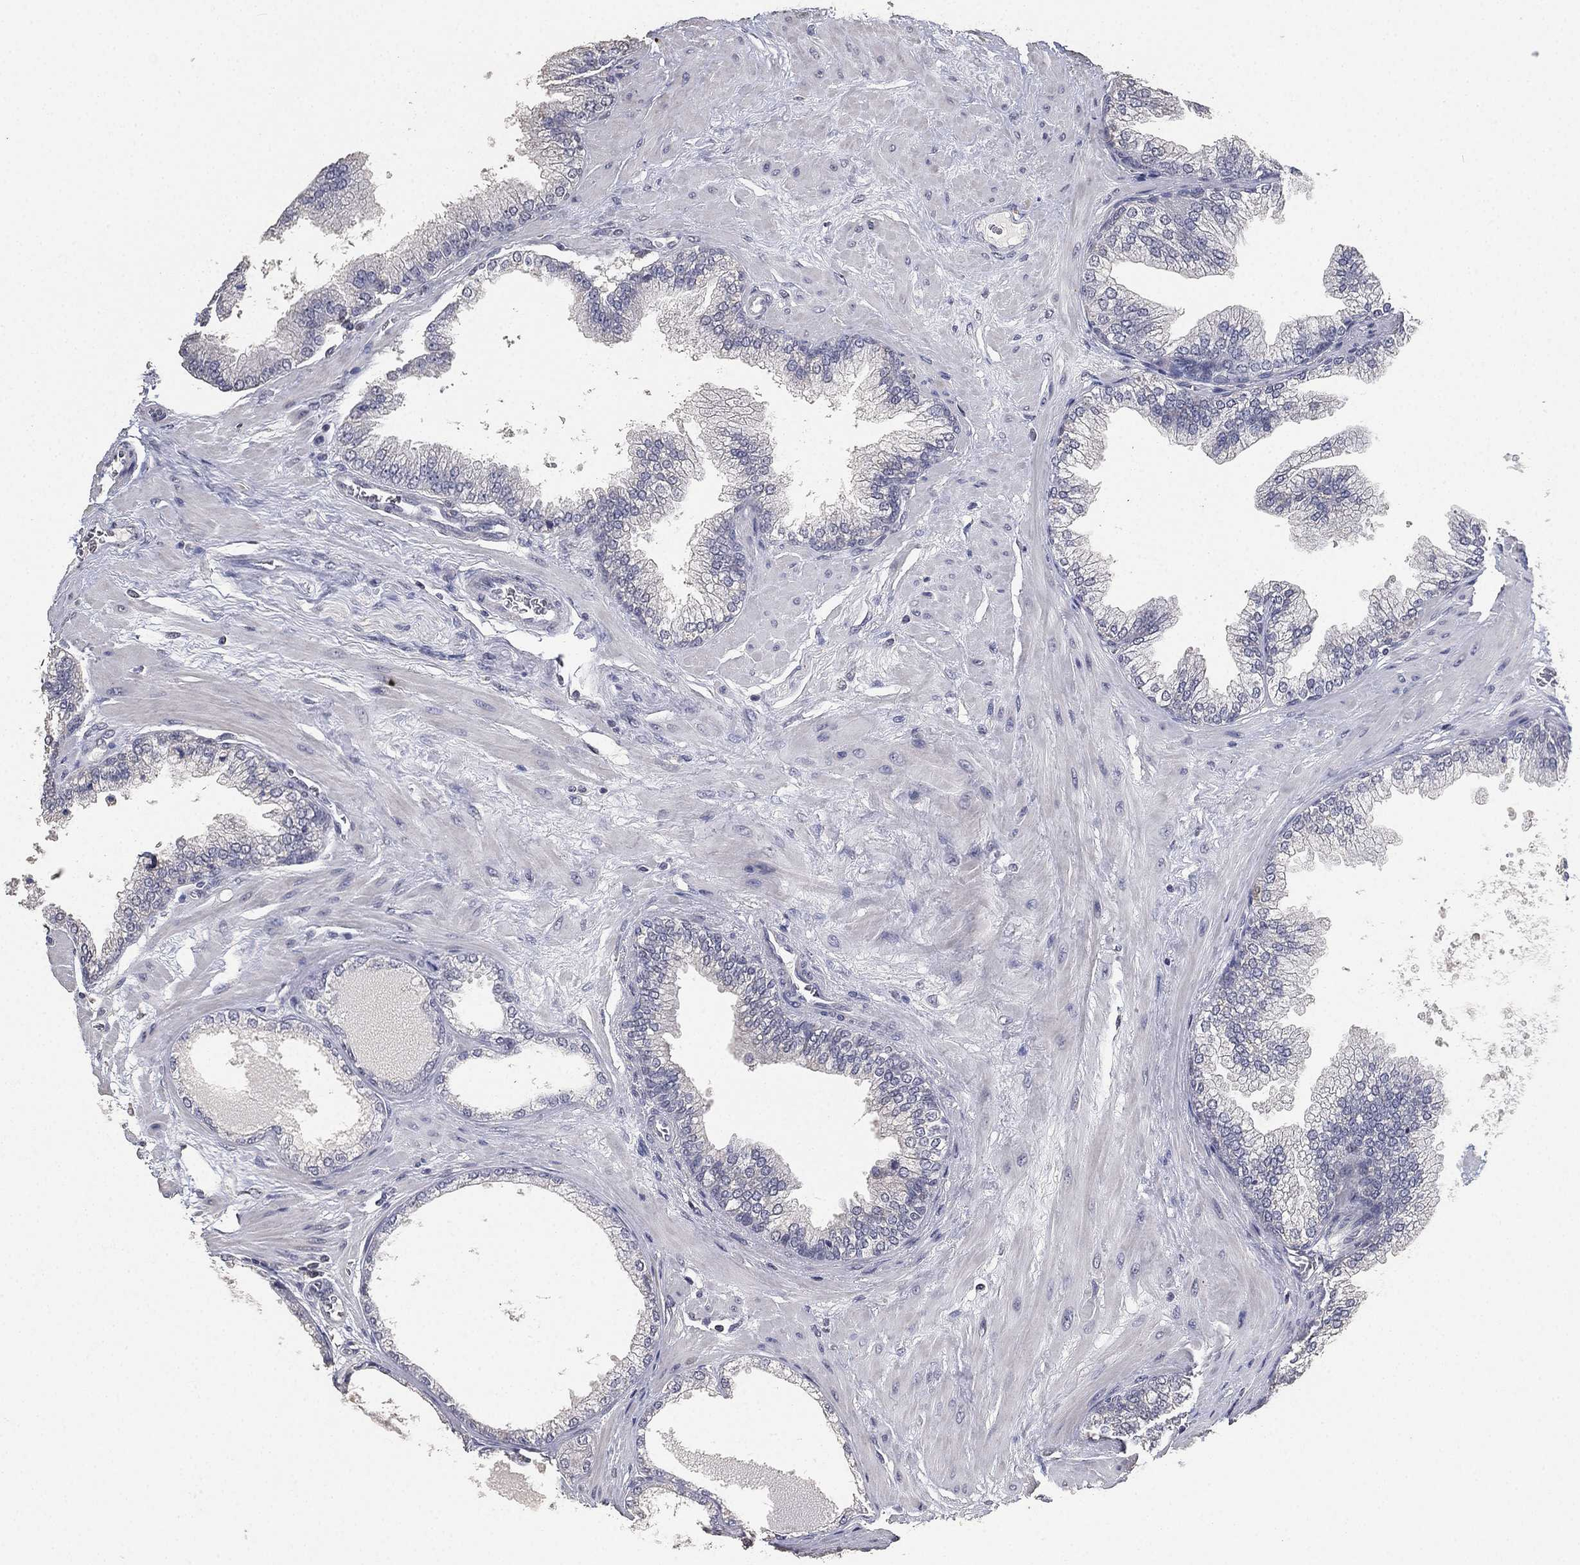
{"staining": {"intensity": "negative", "quantity": "none", "location": "none"}, "tissue": "prostate cancer", "cell_type": "Tumor cells", "image_type": "cancer", "snomed": [{"axis": "morphology", "description": "Adenocarcinoma, Low grade"}, {"axis": "topography", "description": "Prostate"}], "caption": "Image shows no significant protein staining in tumor cells of prostate low-grade adenocarcinoma. The staining is performed using DAB brown chromogen with nuclei counter-stained in using hematoxylin.", "gene": "DSG1", "patient": {"sex": "male", "age": 72}}